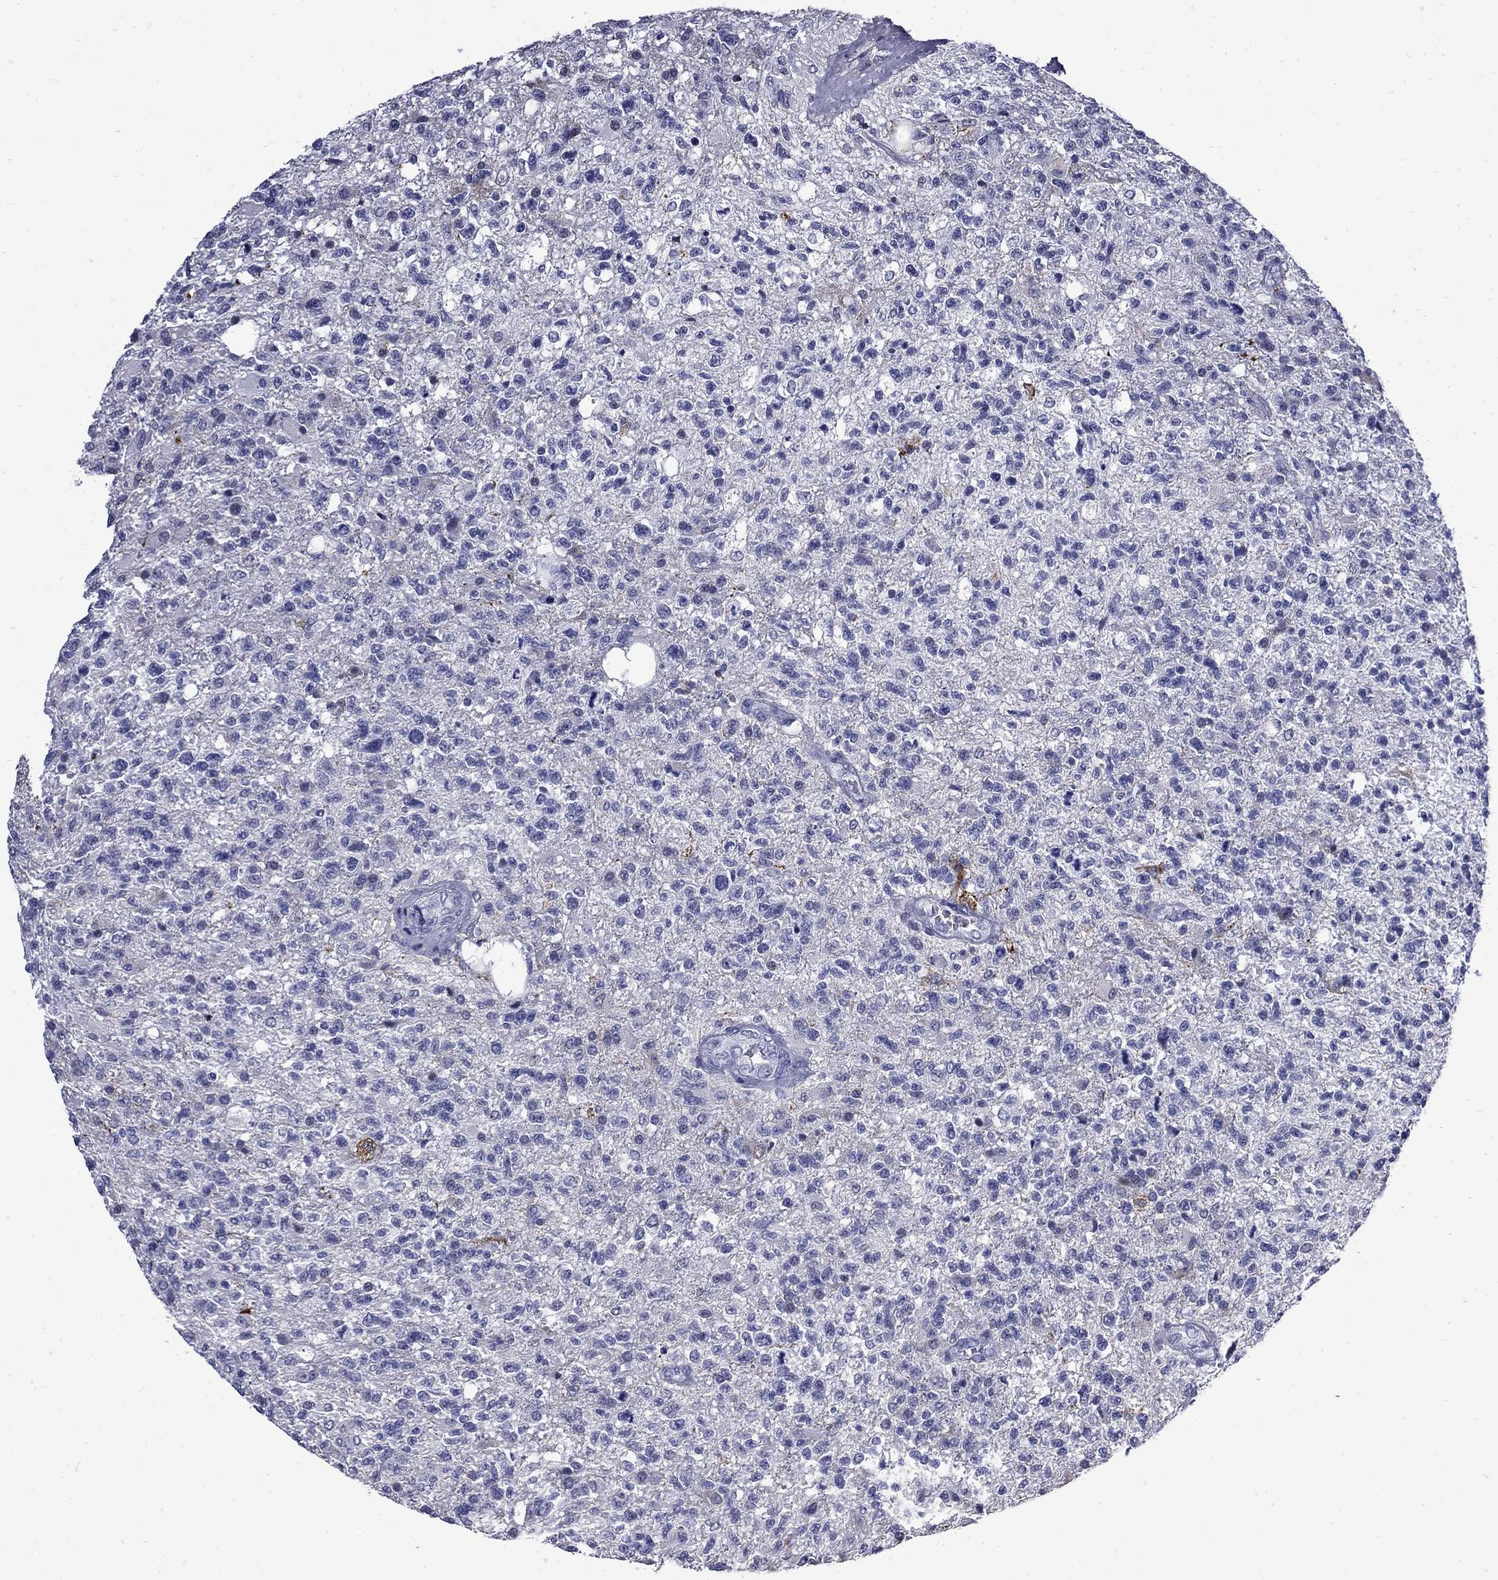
{"staining": {"intensity": "negative", "quantity": "none", "location": "none"}, "tissue": "glioma", "cell_type": "Tumor cells", "image_type": "cancer", "snomed": [{"axis": "morphology", "description": "Glioma, malignant, High grade"}, {"axis": "topography", "description": "Brain"}], "caption": "The immunohistochemistry photomicrograph has no significant positivity in tumor cells of malignant glioma (high-grade) tissue.", "gene": "MGARP", "patient": {"sex": "male", "age": 56}}